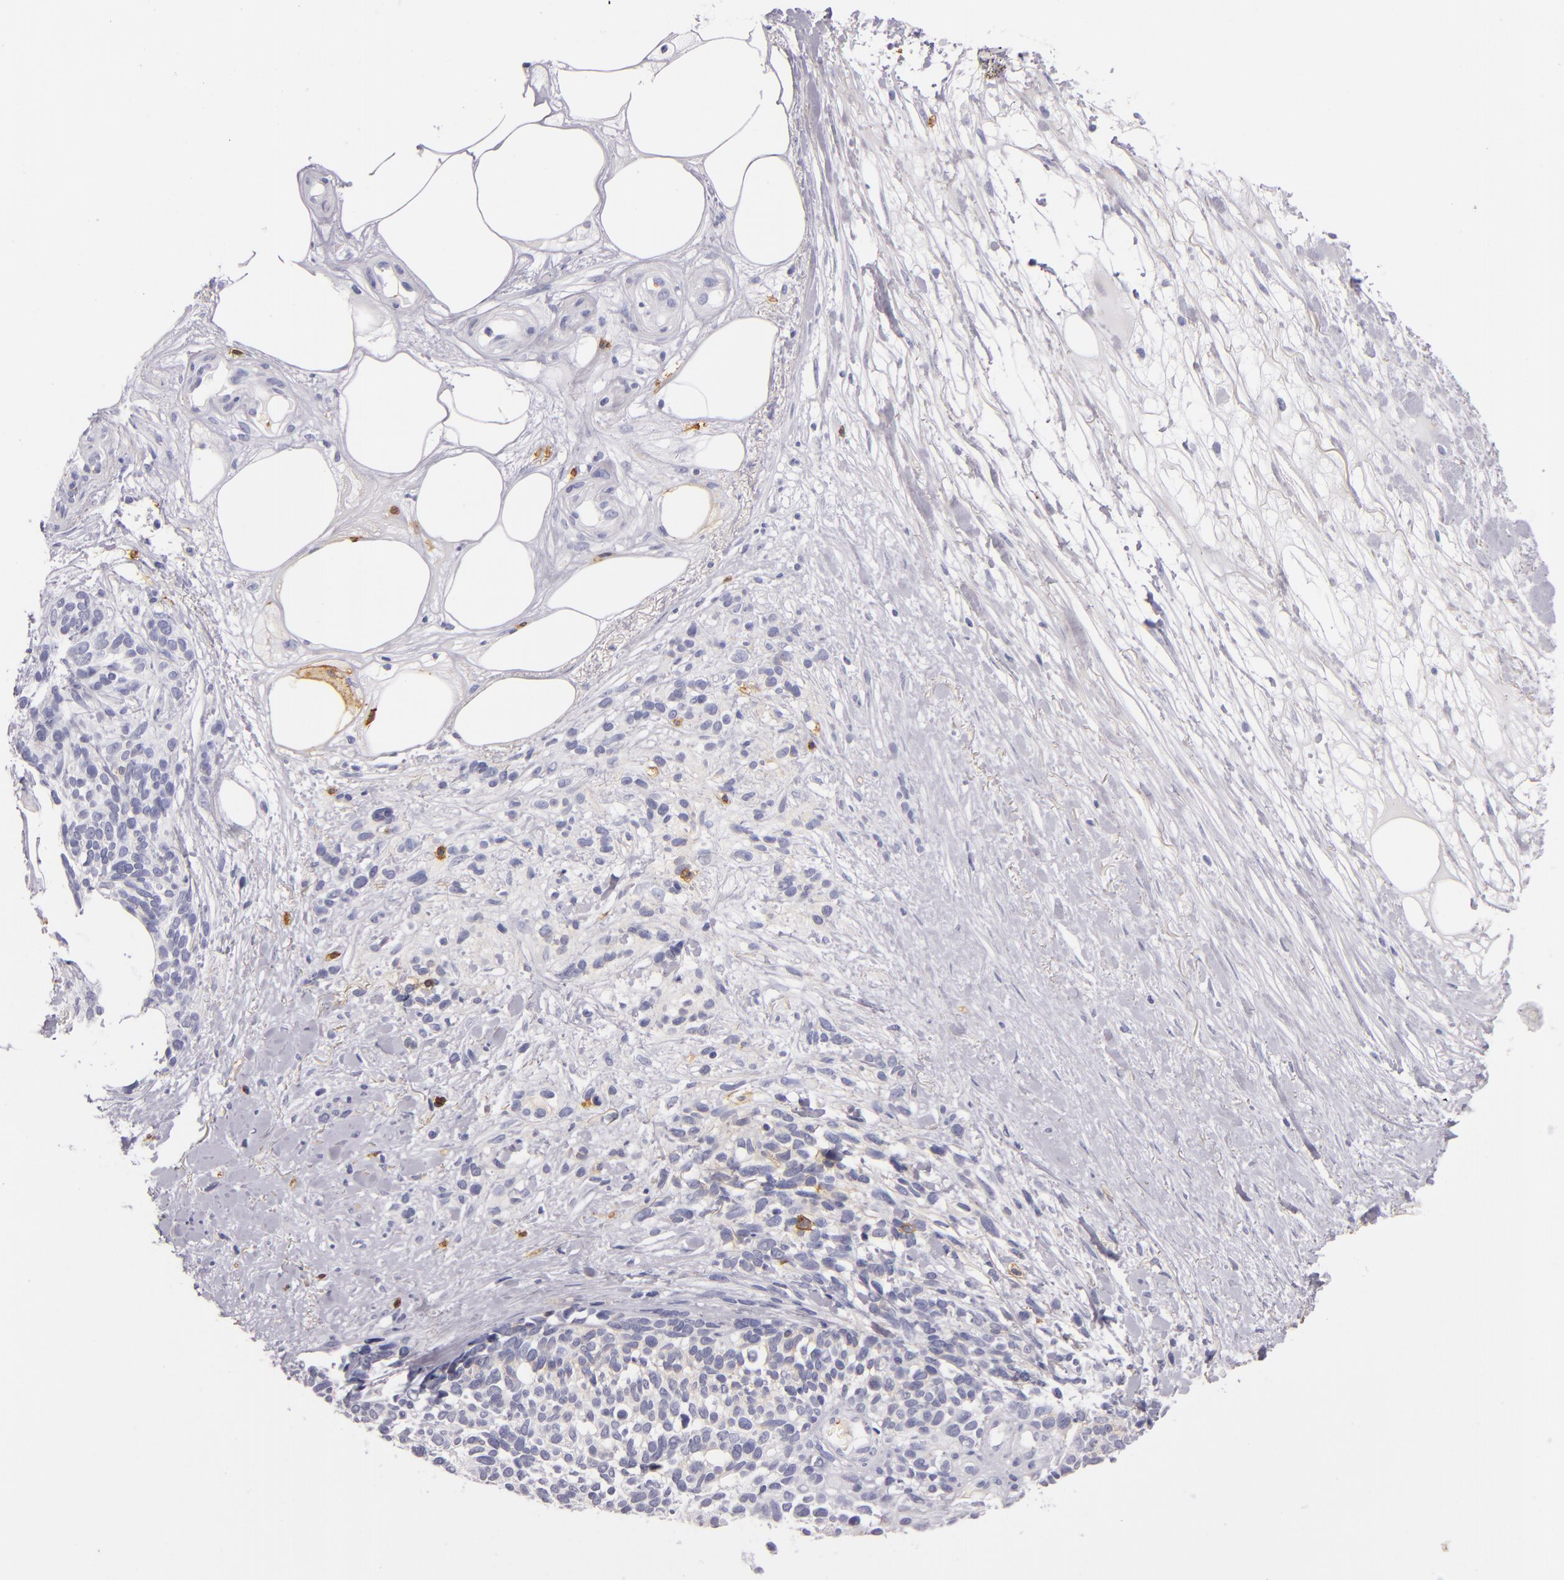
{"staining": {"intensity": "negative", "quantity": "none", "location": "none"}, "tissue": "melanoma", "cell_type": "Tumor cells", "image_type": "cancer", "snomed": [{"axis": "morphology", "description": "Malignant melanoma, NOS"}, {"axis": "topography", "description": "Skin"}], "caption": "Immunohistochemistry of human malignant melanoma exhibits no expression in tumor cells.", "gene": "LAT", "patient": {"sex": "female", "age": 85}}